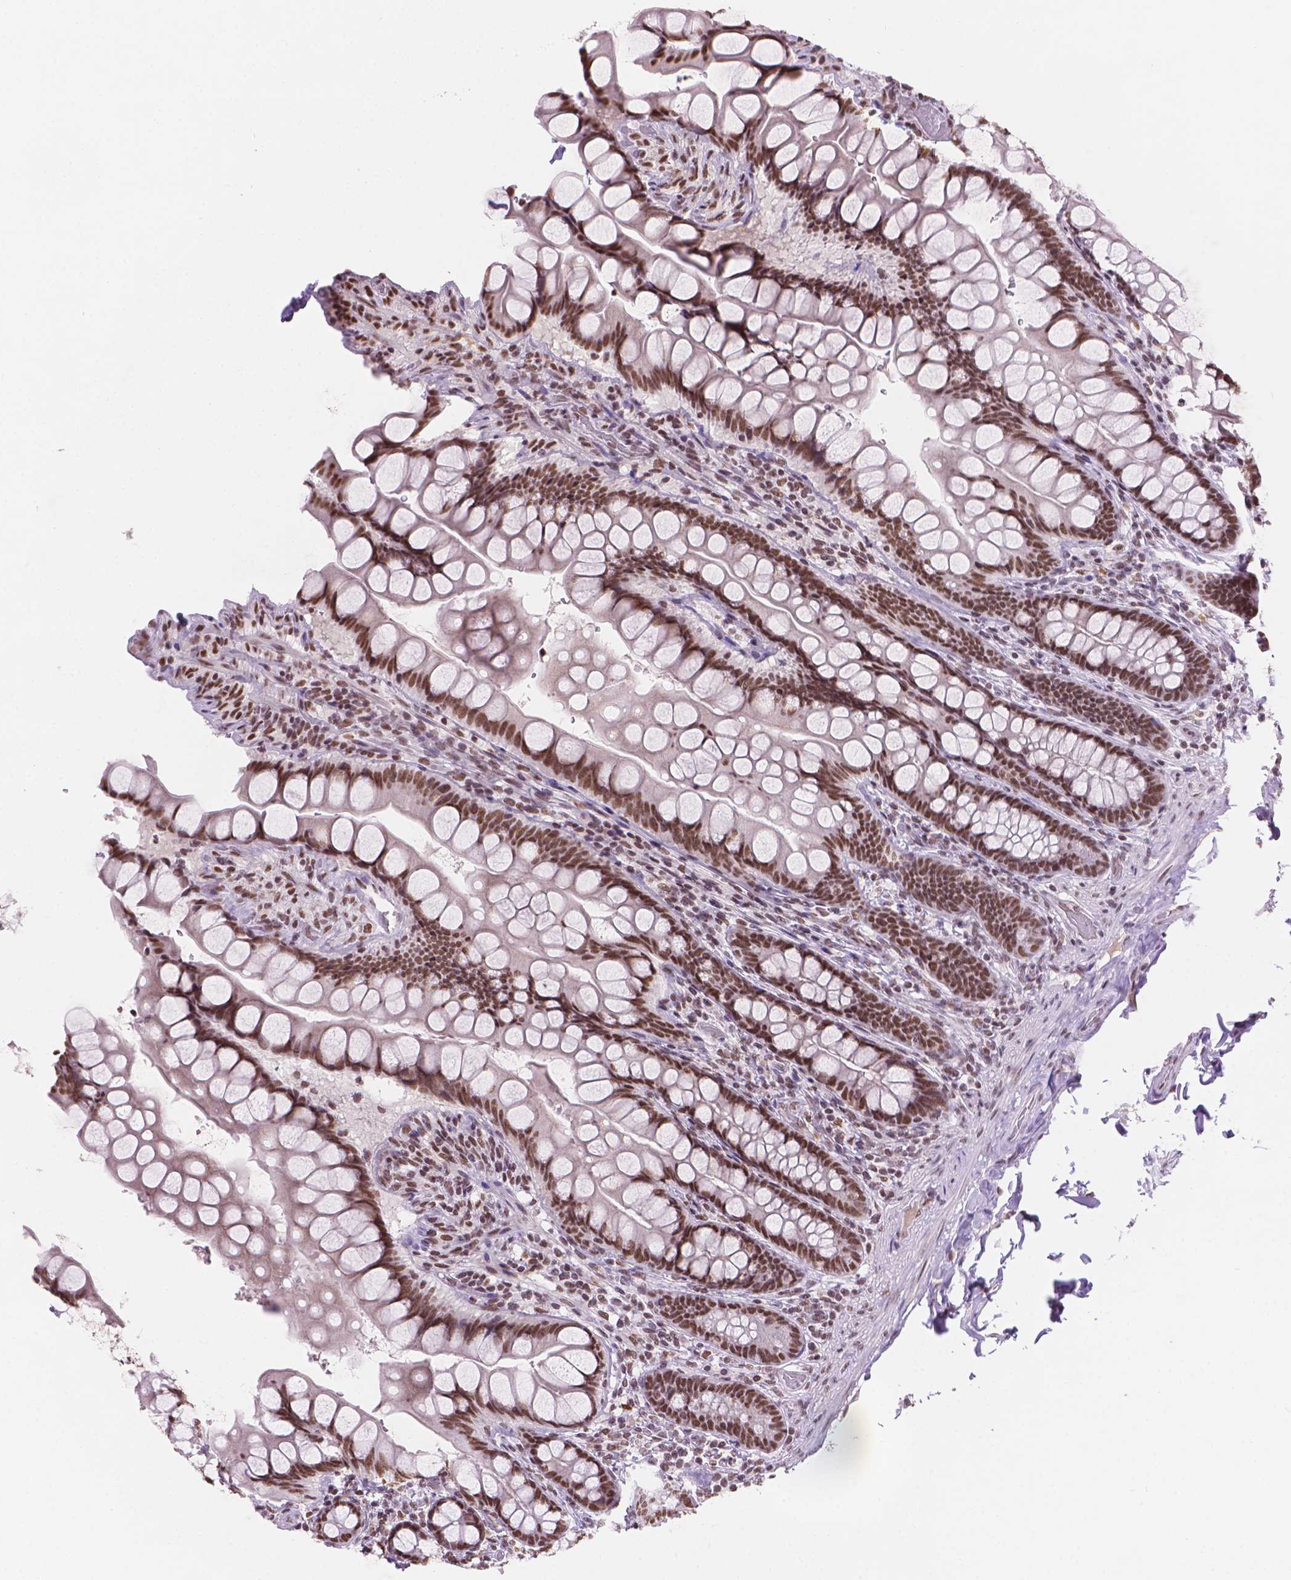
{"staining": {"intensity": "moderate", "quantity": ">75%", "location": "nuclear"}, "tissue": "small intestine", "cell_type": "Glandular cells", "image_type": "normal", "snomed": [{"axis": "morphology", "description": "Normal tissue, NOS"}, {"axis": "topography", "description": "Small intestine"}], "caption": "Immunohistochemical staining of unremarkable human small intestine exhibits >75% levels of moderate nuclear protein expression in approximately >75% of glandular cells.", "gene": "RPA4", "patient": {"sex": "male", "age": 70}}